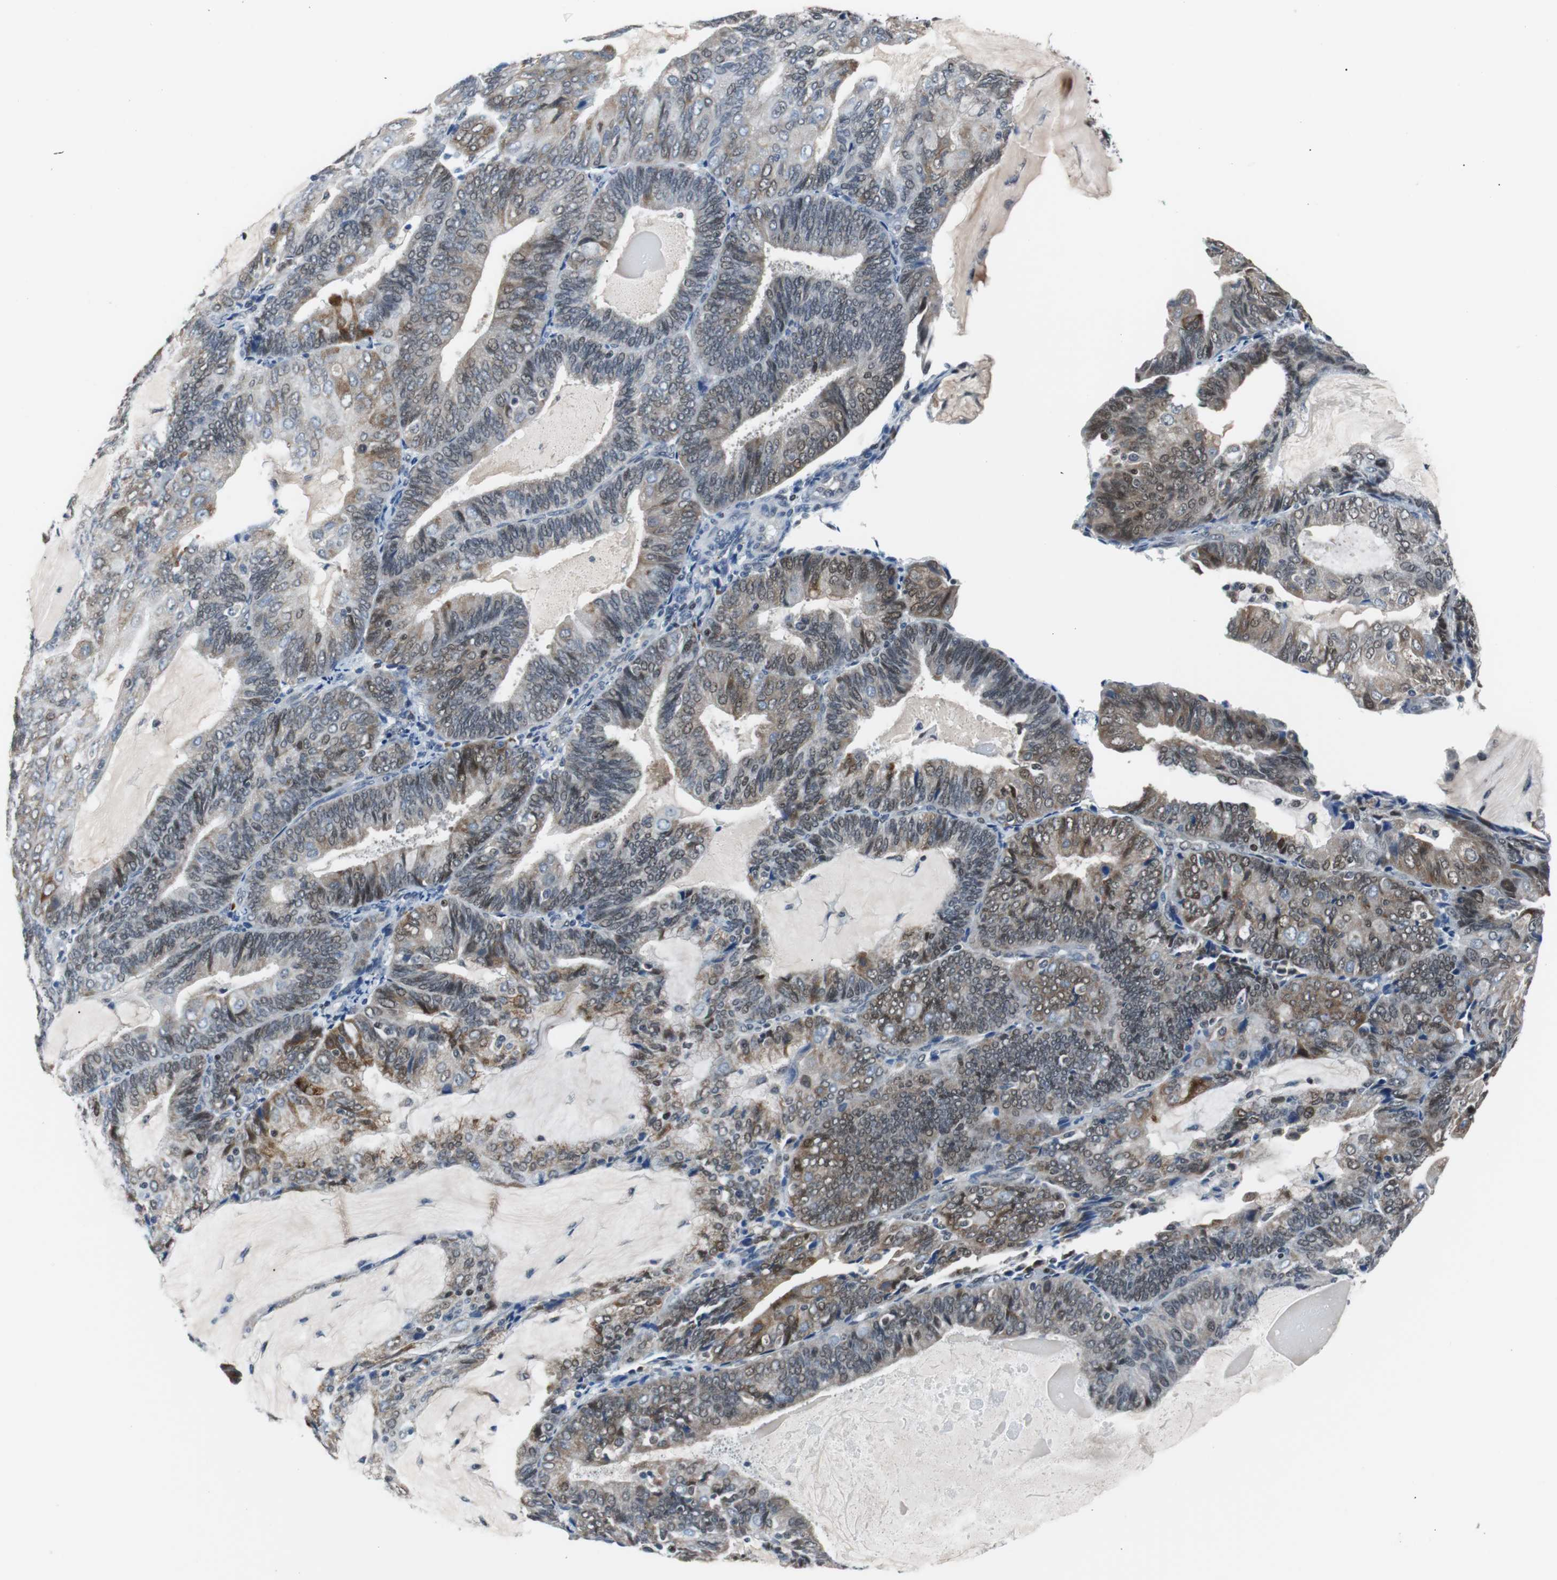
{"staining": {"intensity": "moderate", "quantity": "25%-75%", "location": "cytoplasmic/membranous,nuclear"}, "tissue": "endometrial cancer", "cell_type": "Tumor cells", "image_type": "cancer", "snomed": [{"axis": "morphology", "description": "Adenocarcinoma, NOS"}, {"axis": "topography", "description": "Endometrium"}], "caption": "The micrograph displays immunohistochemical staining of adenocarcinoma (endometrial). There is moderate cytoplasmic/membranous and nuclear expression is identified in about 25%-75% of tumor cells.", "gene": "USP28", "patient": {"sex": "female", "age": 81}}